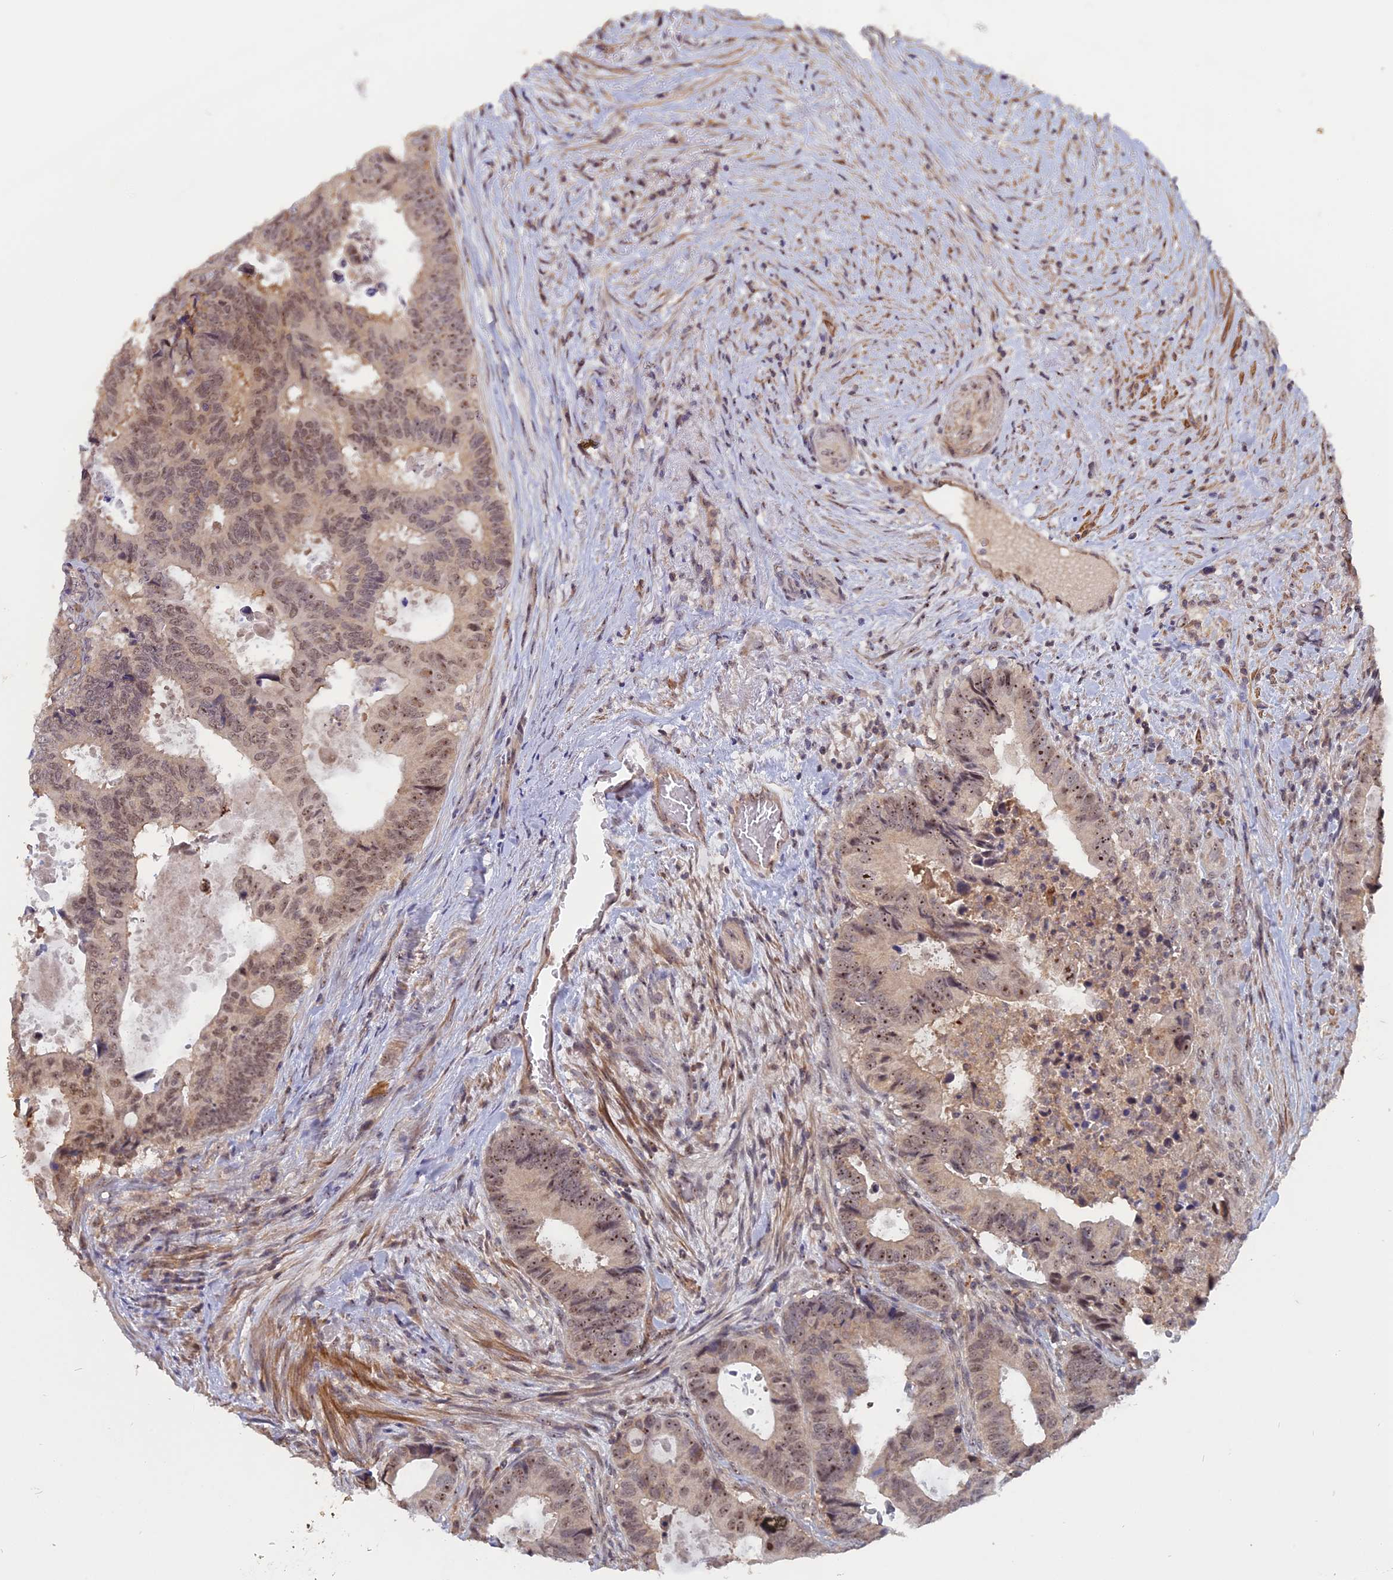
{"staining": {"intensity": "moderate", "quantity": ">75%", "location": "nuclear"}, "tissue": "colorectal cancer", "cell_type": "Tumor cells", "image_type": "cancer", "snomed": [{"axis": "morphology", "description": "Adenocarcinoma, NOS"}, {"axis": "topography", "description": "Colon"}], "caption": "High-power microscopy captured an IHC image of colorectal cancer, revealing moderate nuclear positivity in approximately >75% of tumor cells. (DAB (3,3'-diaminobenzidine) = brown stain, brightfield microscopy at high magnification).", "gene": "FAM98C", "patient": {"sex": "male", "age": 85}}